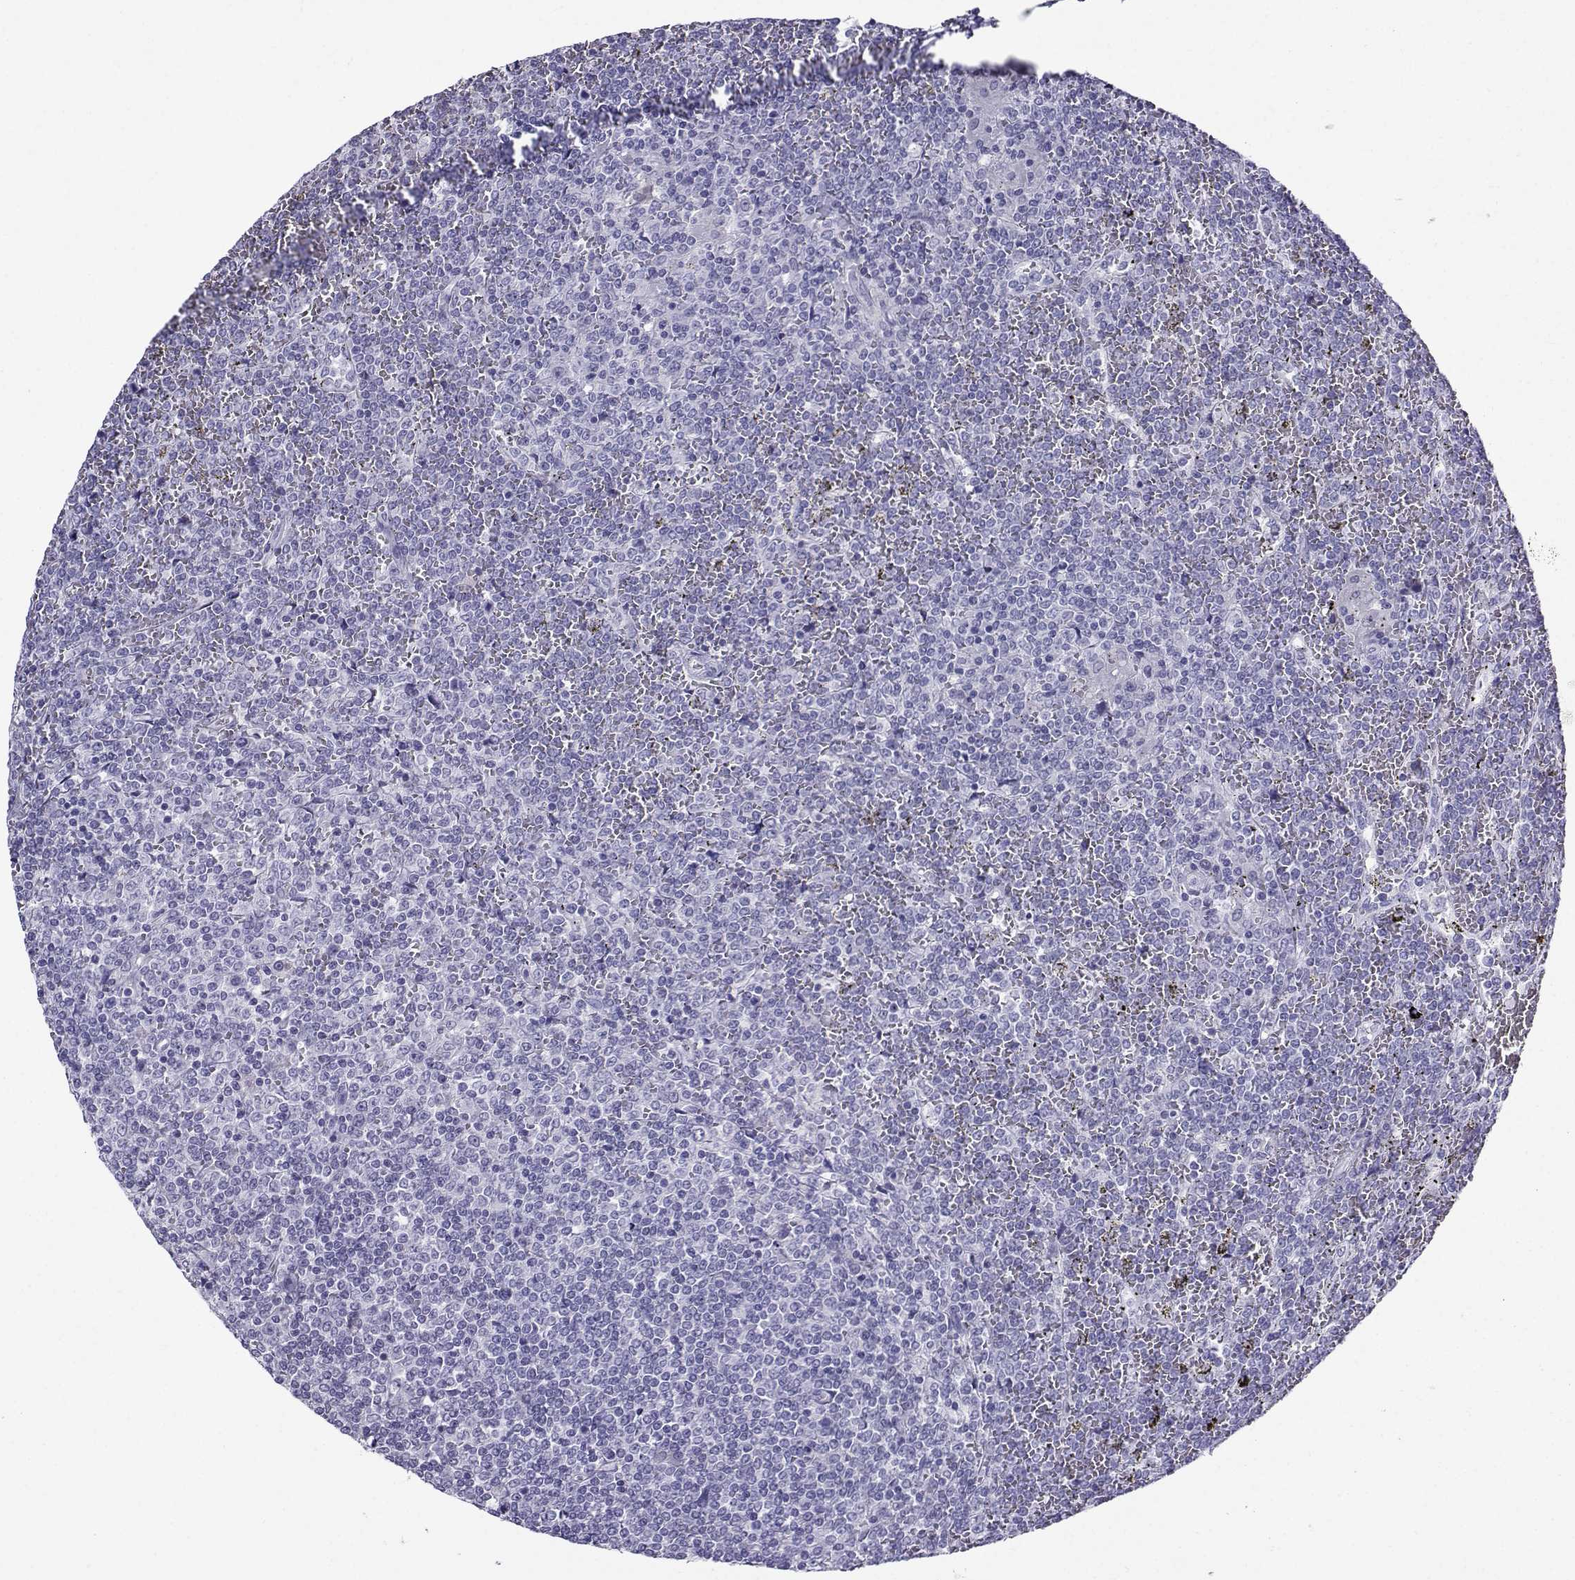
{"staining": {"intensity": "negative", "quantity": "none", "location": "none"}, "tissue": "lymphoma", "cell_type": "Tumor cells", "image_type": "cancer", "snomed": [{"axis": "morphology", "description": "Malignant lymphoma, non-Hodgkin's type, Low grade"}, {"axis": "topography", "description": "Spleen"}], "caption": "Tumor cells show no significant protein positivity in lymphoma.", "gene": "CRYBB1", "patient": {"sex": "female", "age": 19}}